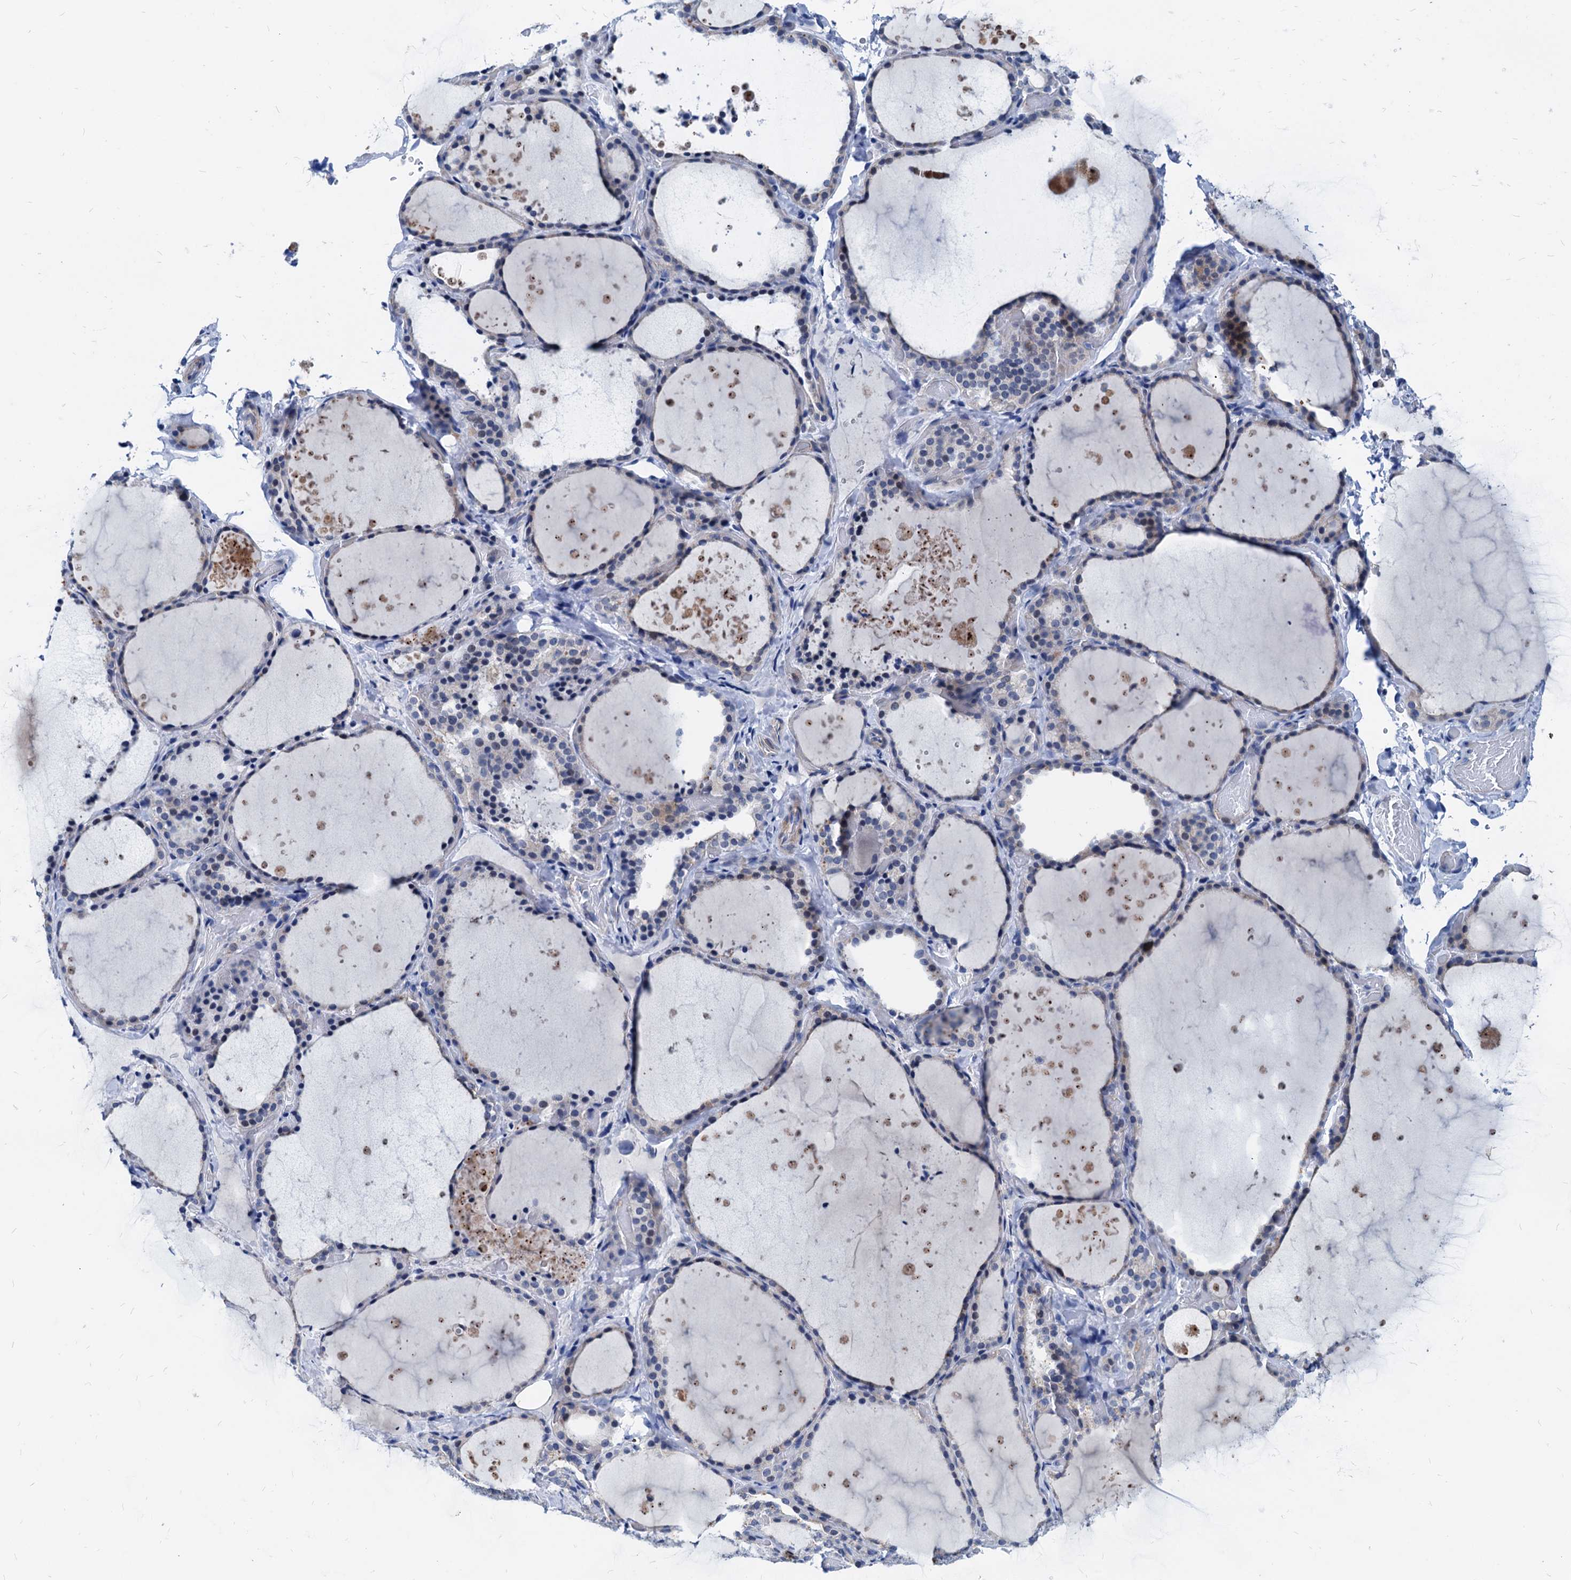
{"staining": {"intensity": "negative", "quantity": "none", "location": "none"}, "tissue": "thyroid gland", "cell_type": "Glandular cells", "image_type": "normal", "snomed": [{"axis": "morphology", "description": "Normal tissue, NOS"}, {"axis": "topography", "description": "Thyroid gland"}], "caption": "IHC micrograph of normal thyroid gland stained for a protein (brown), which displays no staining in glandular cells.", "gene": "HSF2", "patient": {"sex": "female", "age": 44}}